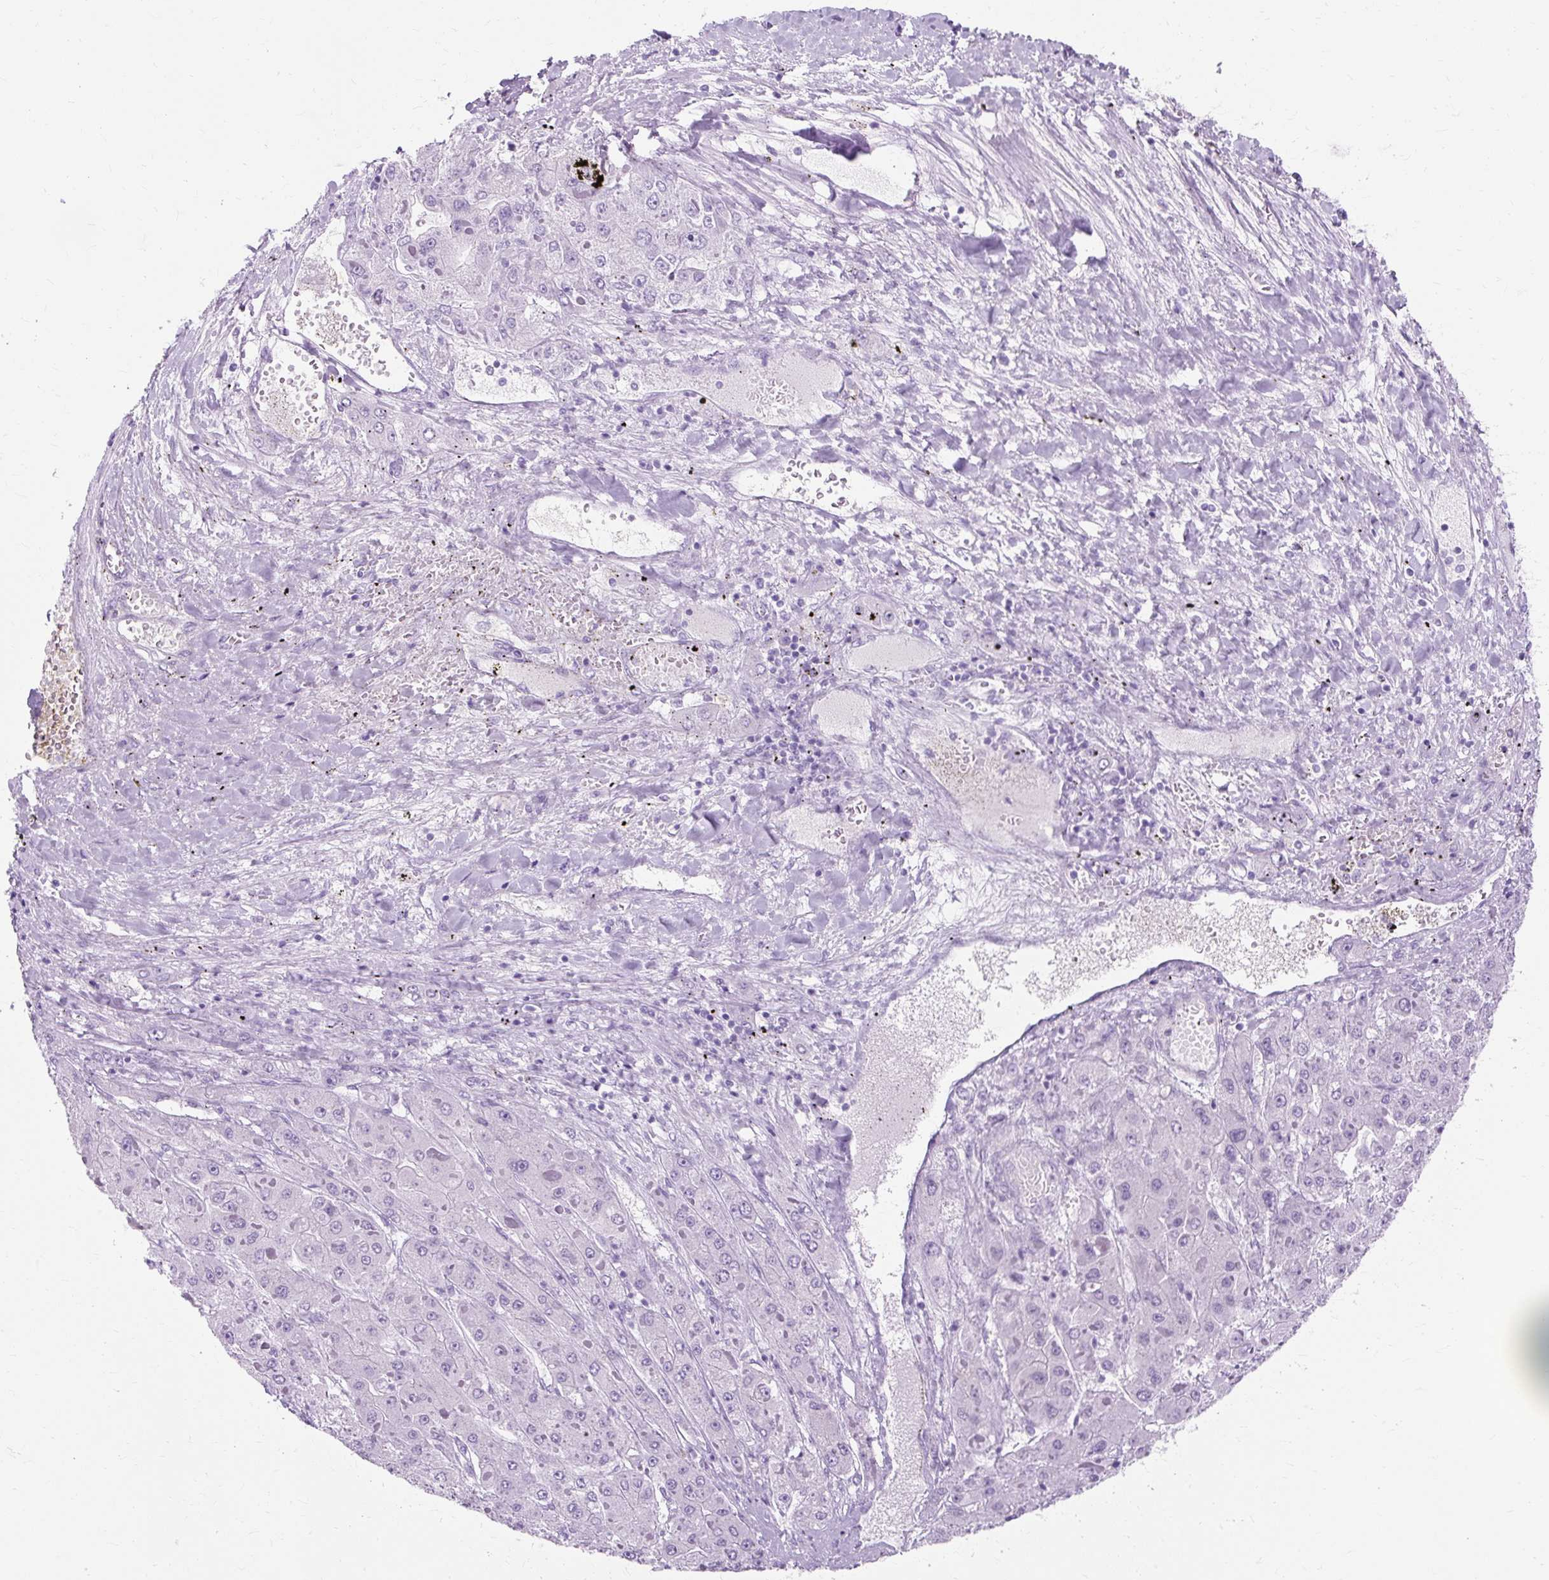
{"staining": {"intensity": "negative", "quantity": "none", "location": "none"}, "tissue": "liver cancer", "cell_type": "Tumor cells", "image_type": "cancer", "snomed": [{"axis": "morphology", "description": "Carcinoma, Hepatocellular, NOS"}, {"axis": "topography", "description": "Liver"}], "caption": "This micrograph is of hepatocellular carcinoma (liver) stained with immunohistochemistry (IHC) to label a protein in brown with the nuclei are counter-stained blue. There is no positivity in tumor cells.", "gene": "TMEM89", "patient": {"sex": "female", "age": 73}}